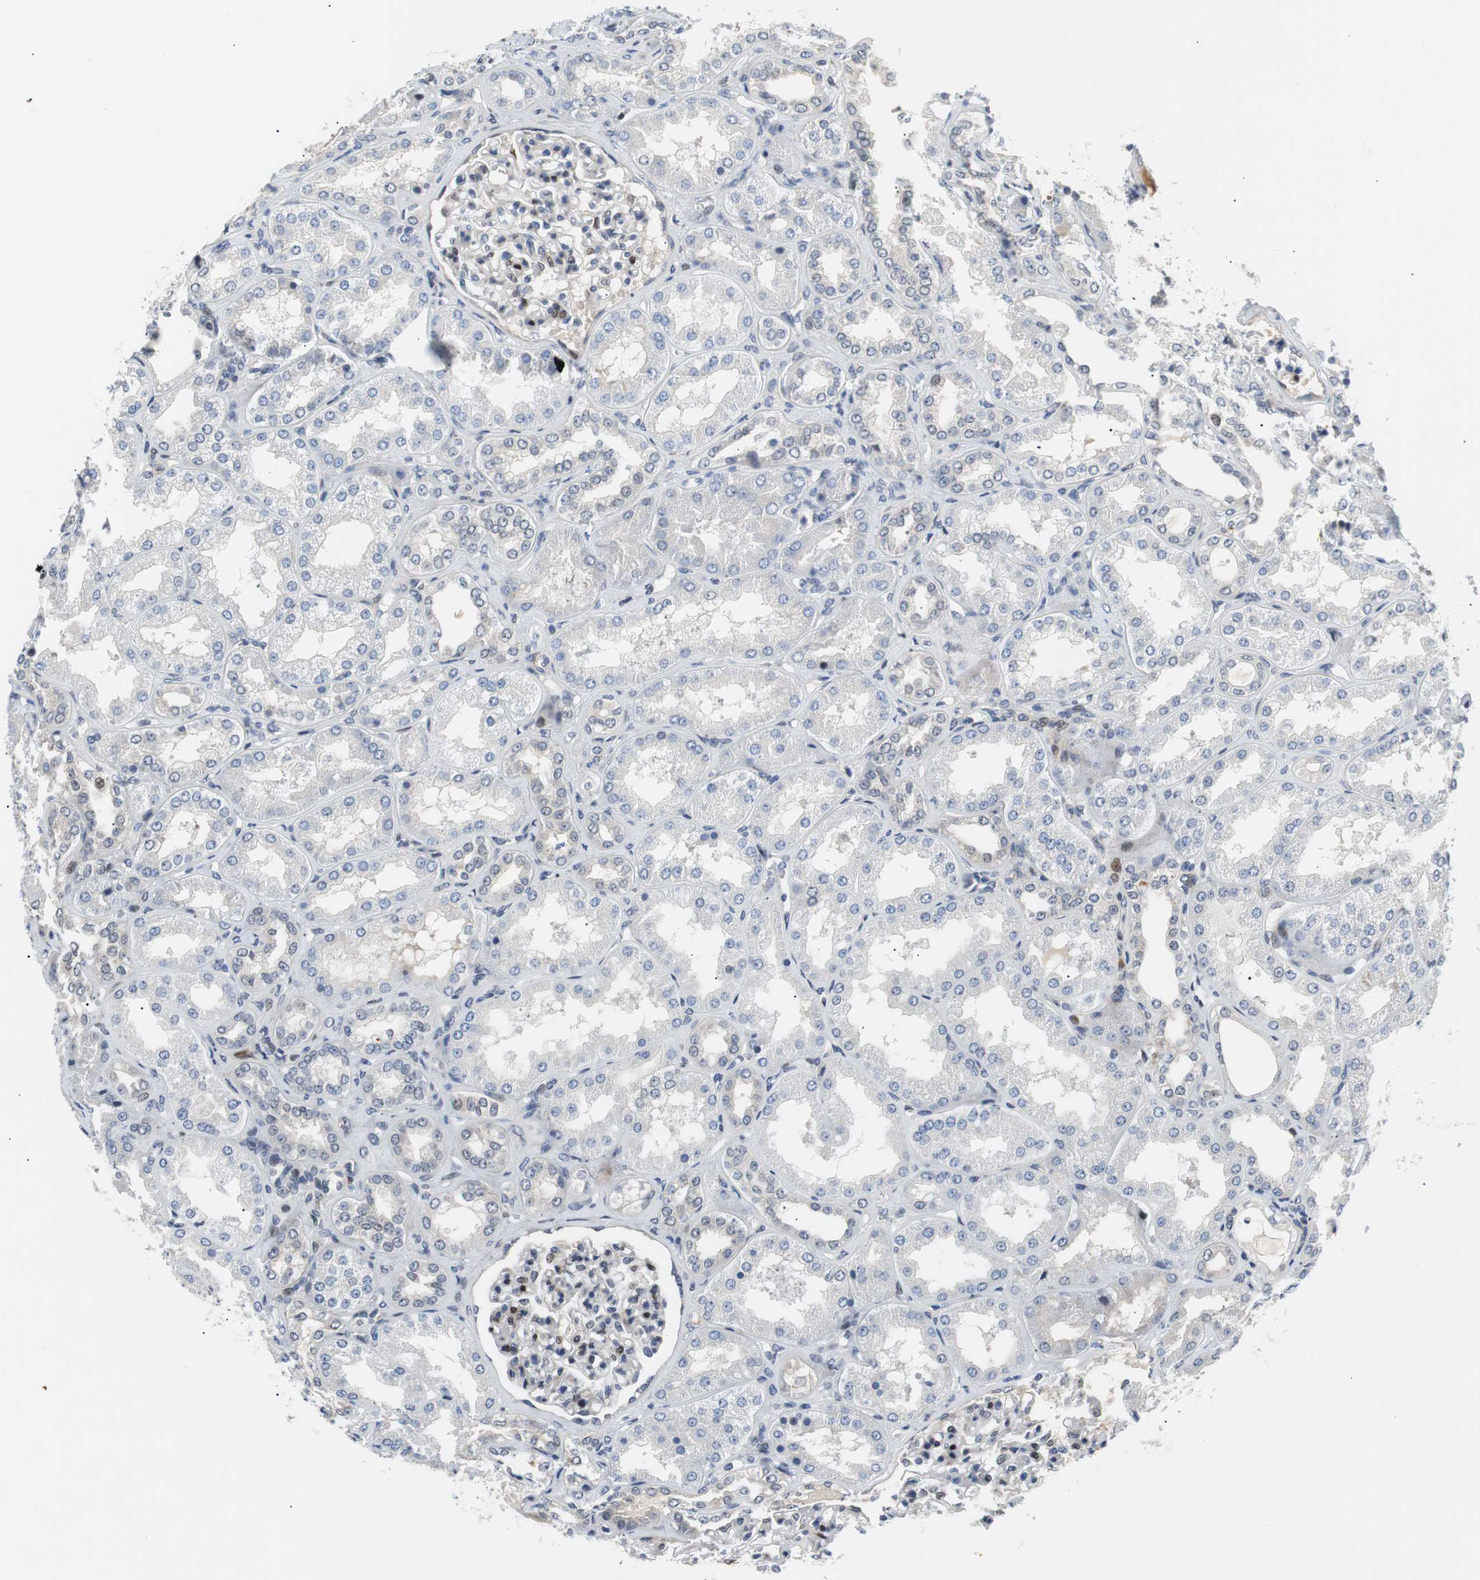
{"staining": {"intensity": "strong", "quantity": "<25%", "location": "nuclear"}, "tissue": "kidney", "cell_type": "Cells in glomeruli", "image_type": "normal", "snomed": [{"axis": "morphology", "description": "Normal tissue, NOS"}, {"axis": "topography", "description": "Kidney"}], "caption": "Immunohistochemistry (IHC) of unremarkable kidney exhibits medium levels of strong nuclear expression in about <25% of cells in glomeruli.", "gene": "MAP2K4", "patient": {"sex": "female", "age": 56}}